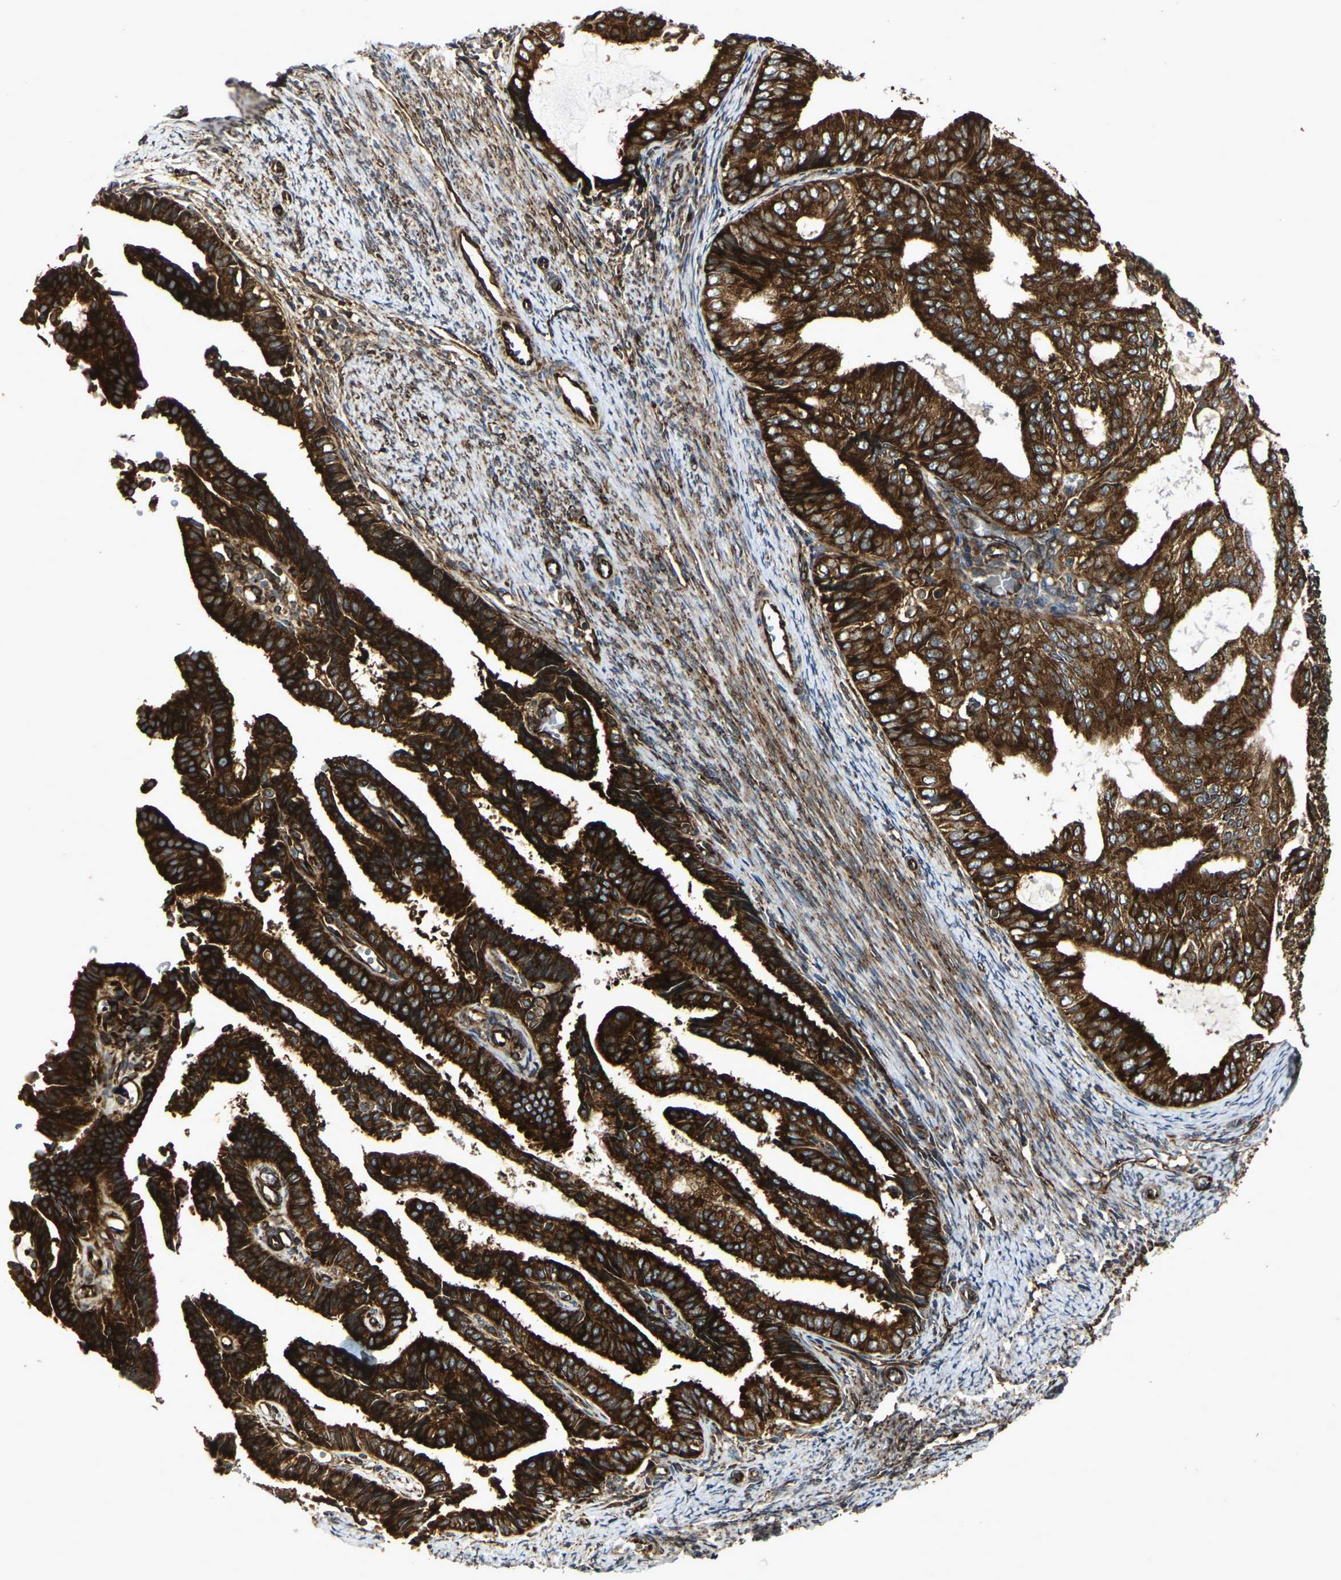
{"staining": {"intensity": "strong", "quantity": ">75%", "location": "cytoplasmic/membranous"}, "tissue": "endometrial cancer", "cell_type": "Tumor cells", "image_type": "cancer", "snomed": [{"axis": "morphology", "description": "Adenocarcinoma, NOS"}, {"axis": "topography", "description": "Endometrium"}], "caption": "Immunohistochemistry staining of endometrial cancer, which reveals high levels of strong cytoplasmic/membranous positivity in about >75% of tumor cells indicating strong cytoplasmic/membranous protein positivity. The staining was performed using DAB (3,3'-diaminobenzidine) (brown) for protein detection and nuclei were counterstained in hematoxylin (blue).", "gene": "MARCHF2", "patient": {"sex": "female", "age": 58}}